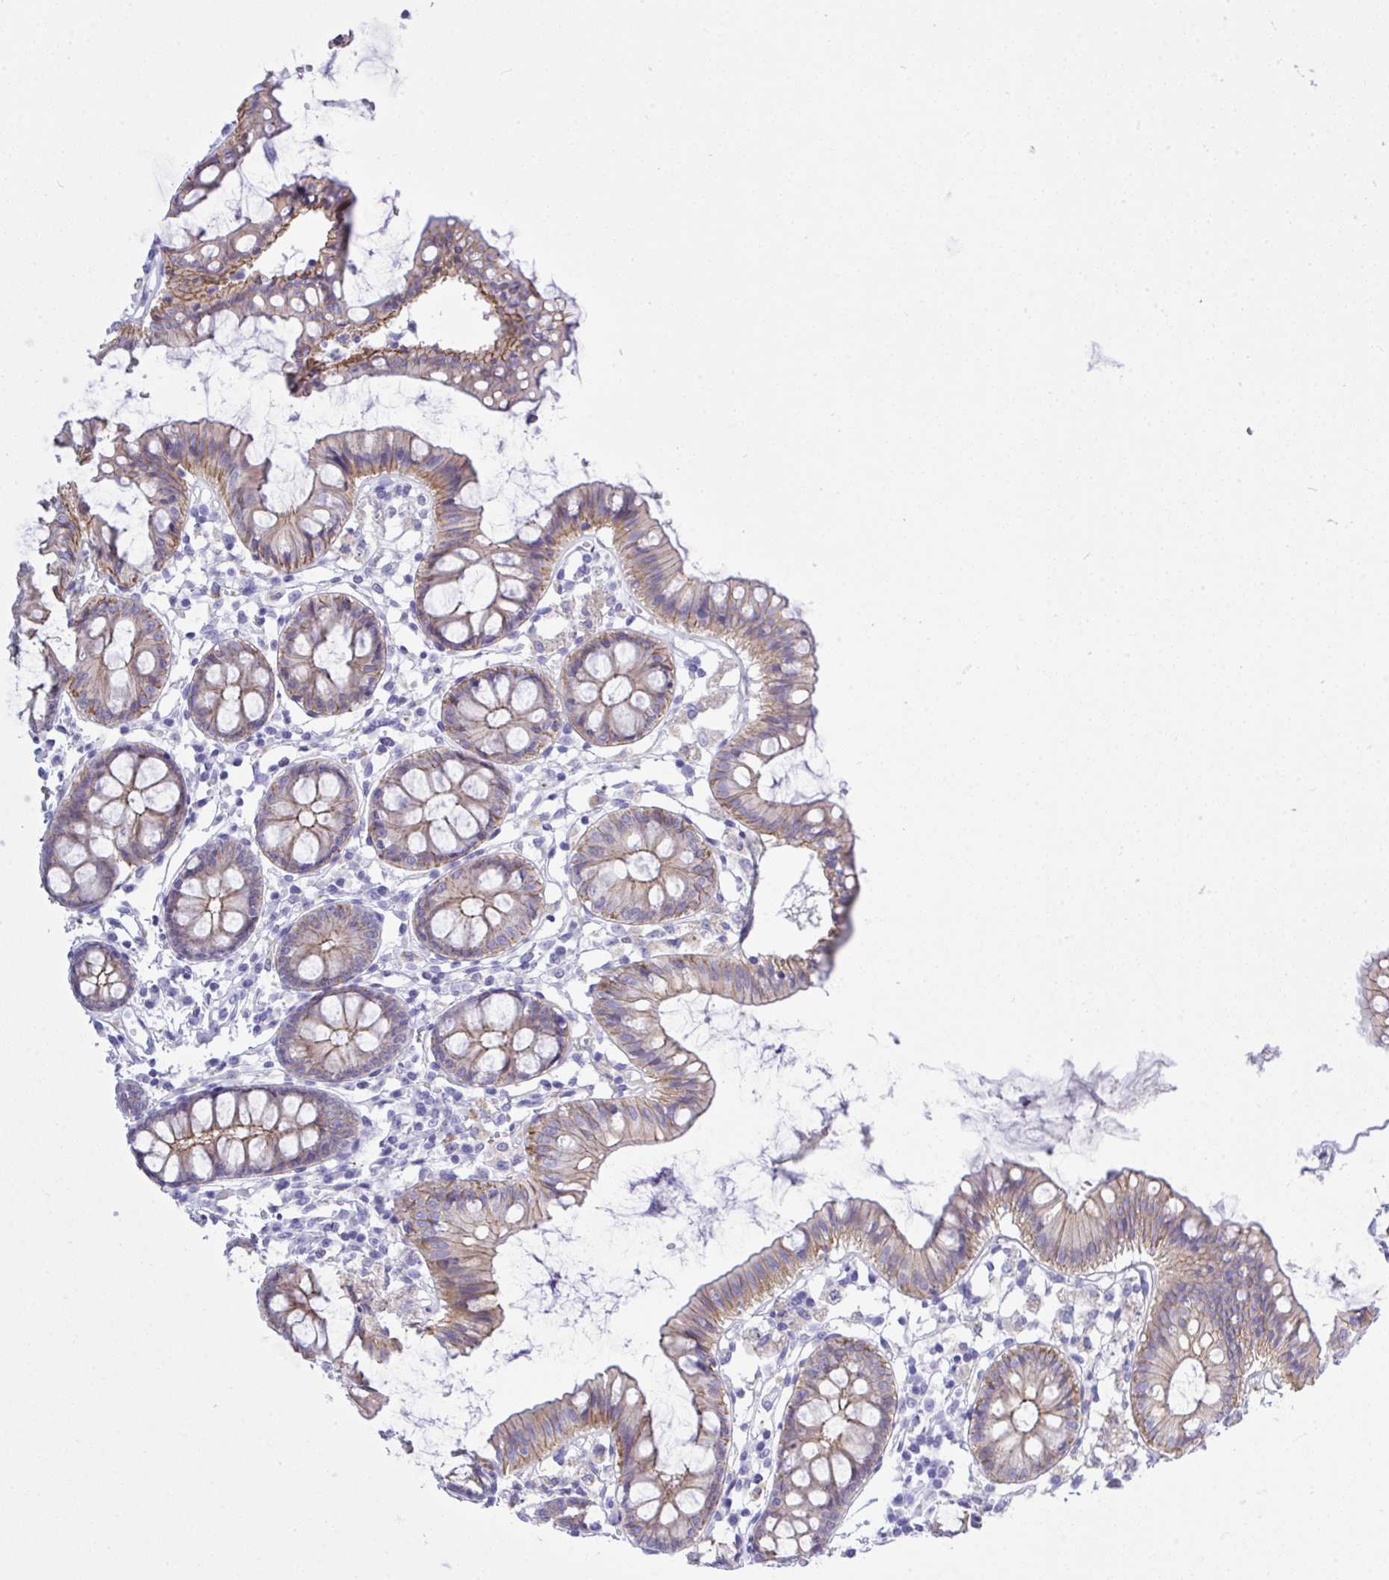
{"staining": {"intensity": "negative", "quantity": "none", "location": "none"}, "tissue": "colon", "cell_type": "Endothelial cells", "image_type": "normal", "snomed": [{"axis": "morphology", "description": "Normal tissue, NOS"}, {"axis": "topography", "description": "Colon"}], "caption": "This is an IHC micrograph of normal colon. There is no expression in endothelial cells.", "gene": "GLB1L2", "patient": {"sex": "female", "age": 84}}